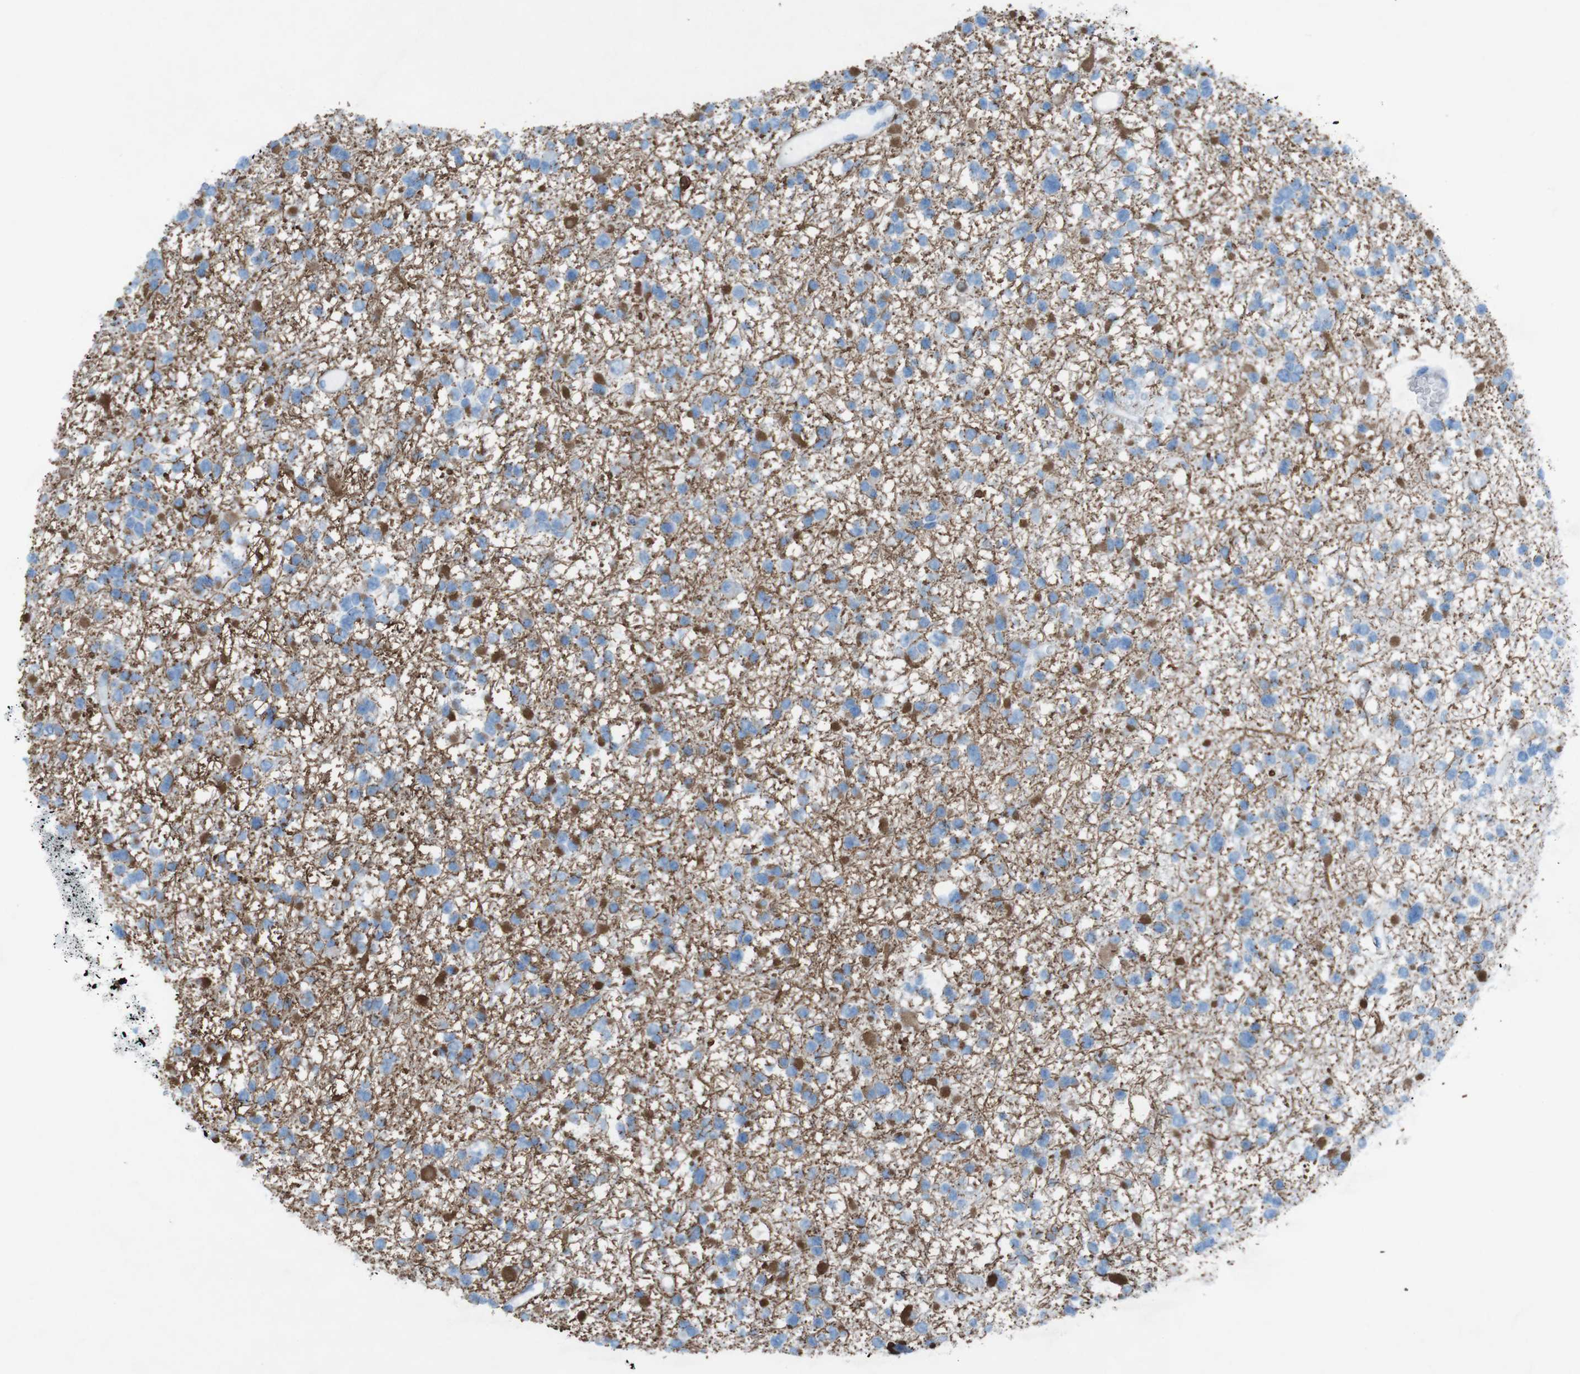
{"staining": {"intensity": "negative", "quantity": "none", "location": "none"}, "tissue": "glioma", "cell_type": "Tumor cells", "image_type": "cancer", "snomed": [{"axis": "morphology", "description": "Glioma, malignant, Low grade"}, {"axis": "topography", "description": "Brain"}], "caption": "Immunohistochemical staining of human glioma reveals no significant positivity in tumor cells. The staining is performed using DAB brown chromogen with nuclei counter-stained in using hematoxylin.", "gene": "MOGAT3", "patient": {"sex": "female", "age": 22}}